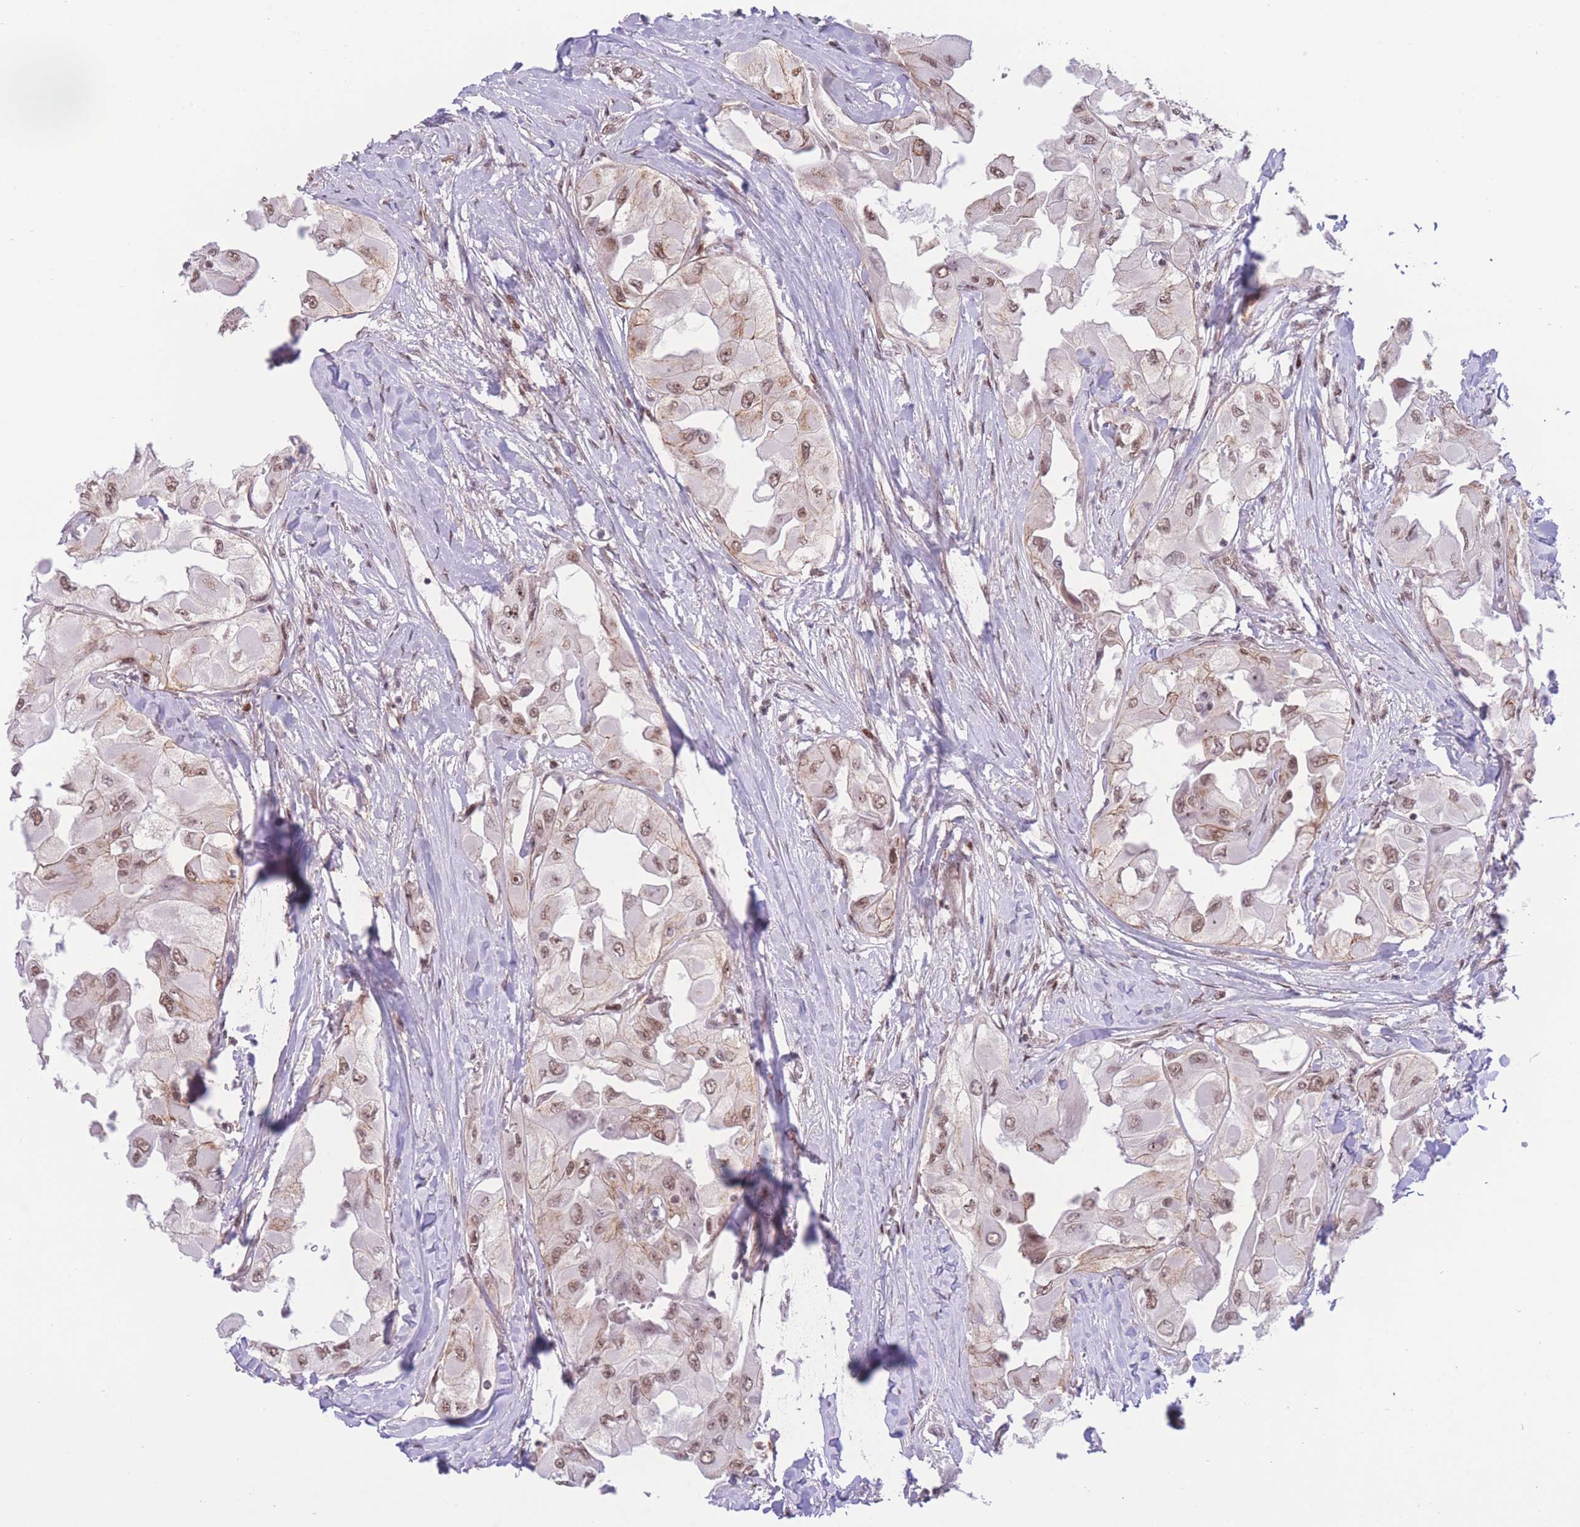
{"staining": {"intensity": "moderate", "quantity": ">75%", "location": "nuclear"}, "tissue": "thyroid cancer", "cell_type": "Tumor cells", "image_type": "cancer", "snomed": [{"axis": "morphology", "description": "Normal tissue, NOS"}, {"axis": "morphology", "description": "Papillary adenocarcinoma, NOS"}, {"axis": "topography", "description": "Thyroid gland"}], "caption": "The immunohistochemical stain shows moderate nuclear expression in tumor cells of thyroid cancer (papillary adenocarcinoma) tissue. (brown staining indicates protein expression, while blue staining denotes nuclei).", "gene": "PCIF1", "patient": {"sex": "female", "age": 59}}